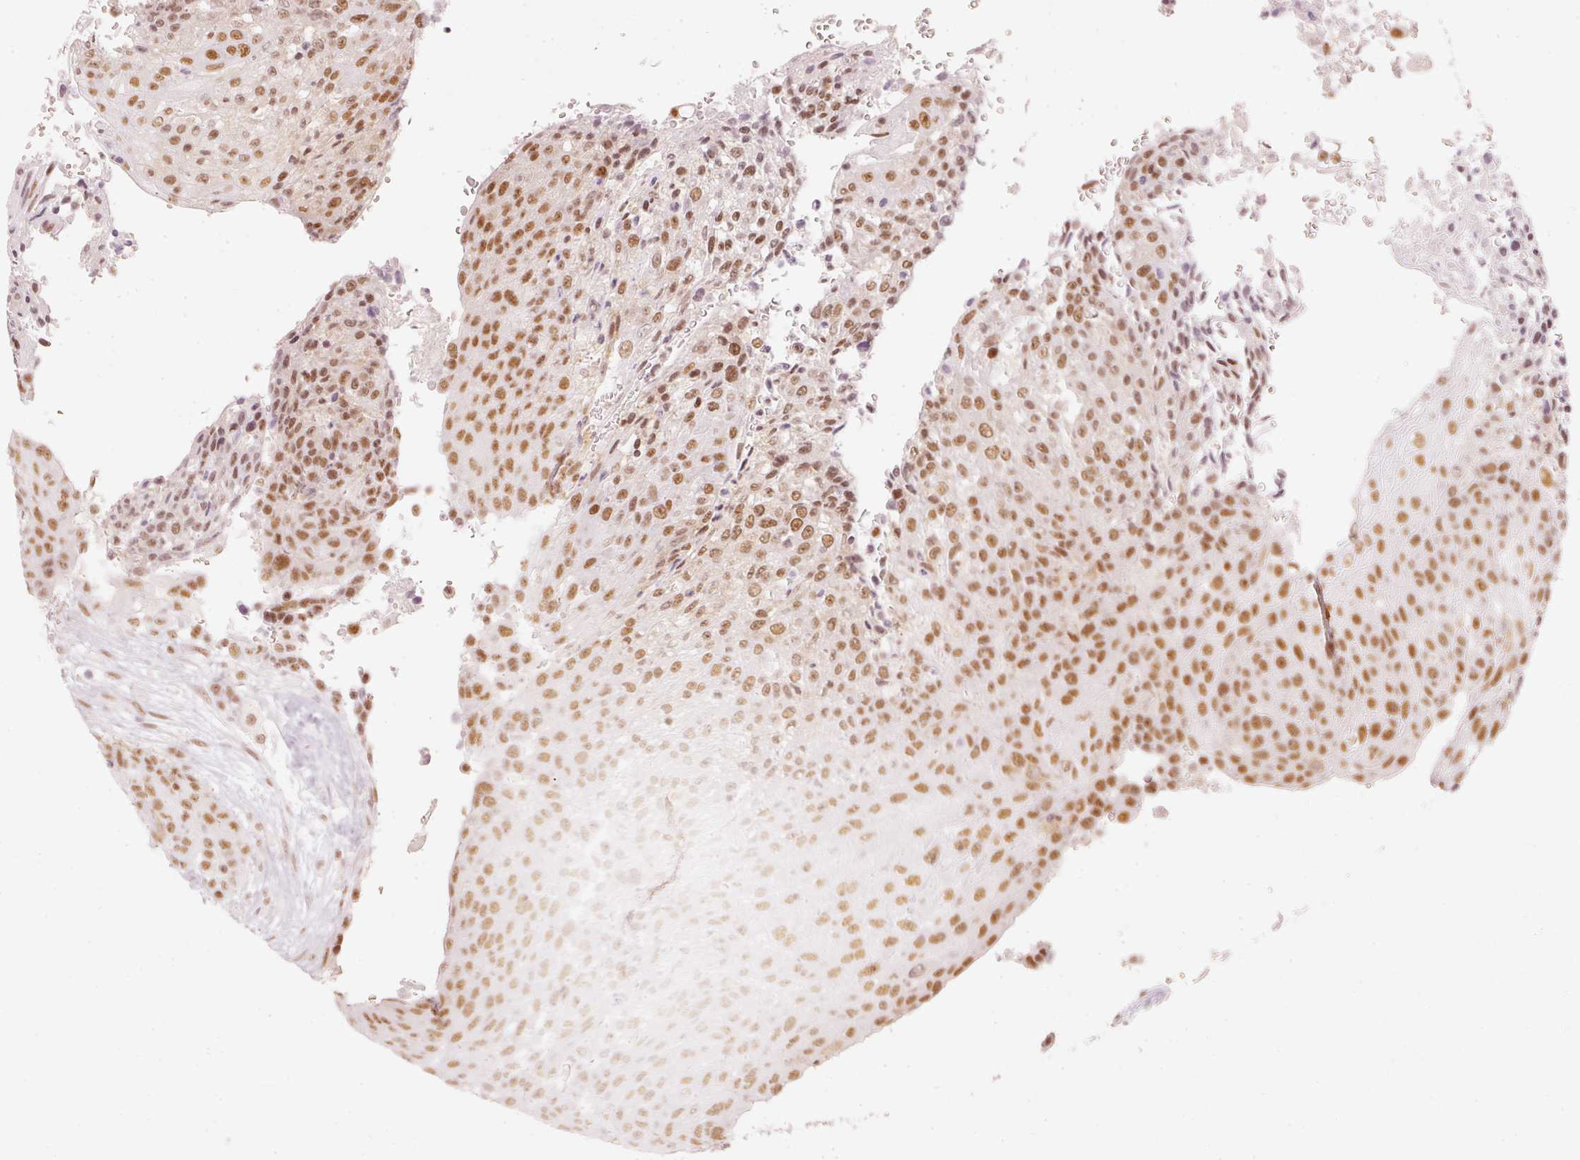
{"staining": {"intensity": "moderate", "quantity": ">75%", "location": "nuclear"}, "tissue": "urothelial cancer", "cell_type": "Tumor cells", "image_type": "cancer", "snomed": [{"axis": "morphology", "description": "Urothelial carcinoma, High grade"}, {"axis": "topography", "description": "Urinary bladder"}], "caption": "Protein analysis of high-grade urothelial carcinoma tissue exhibits moderate nuclear expression in approximately >75% of tumor cells.", "gene": "PPP1R10", "patient": {"sex": "female", "age": 63}}